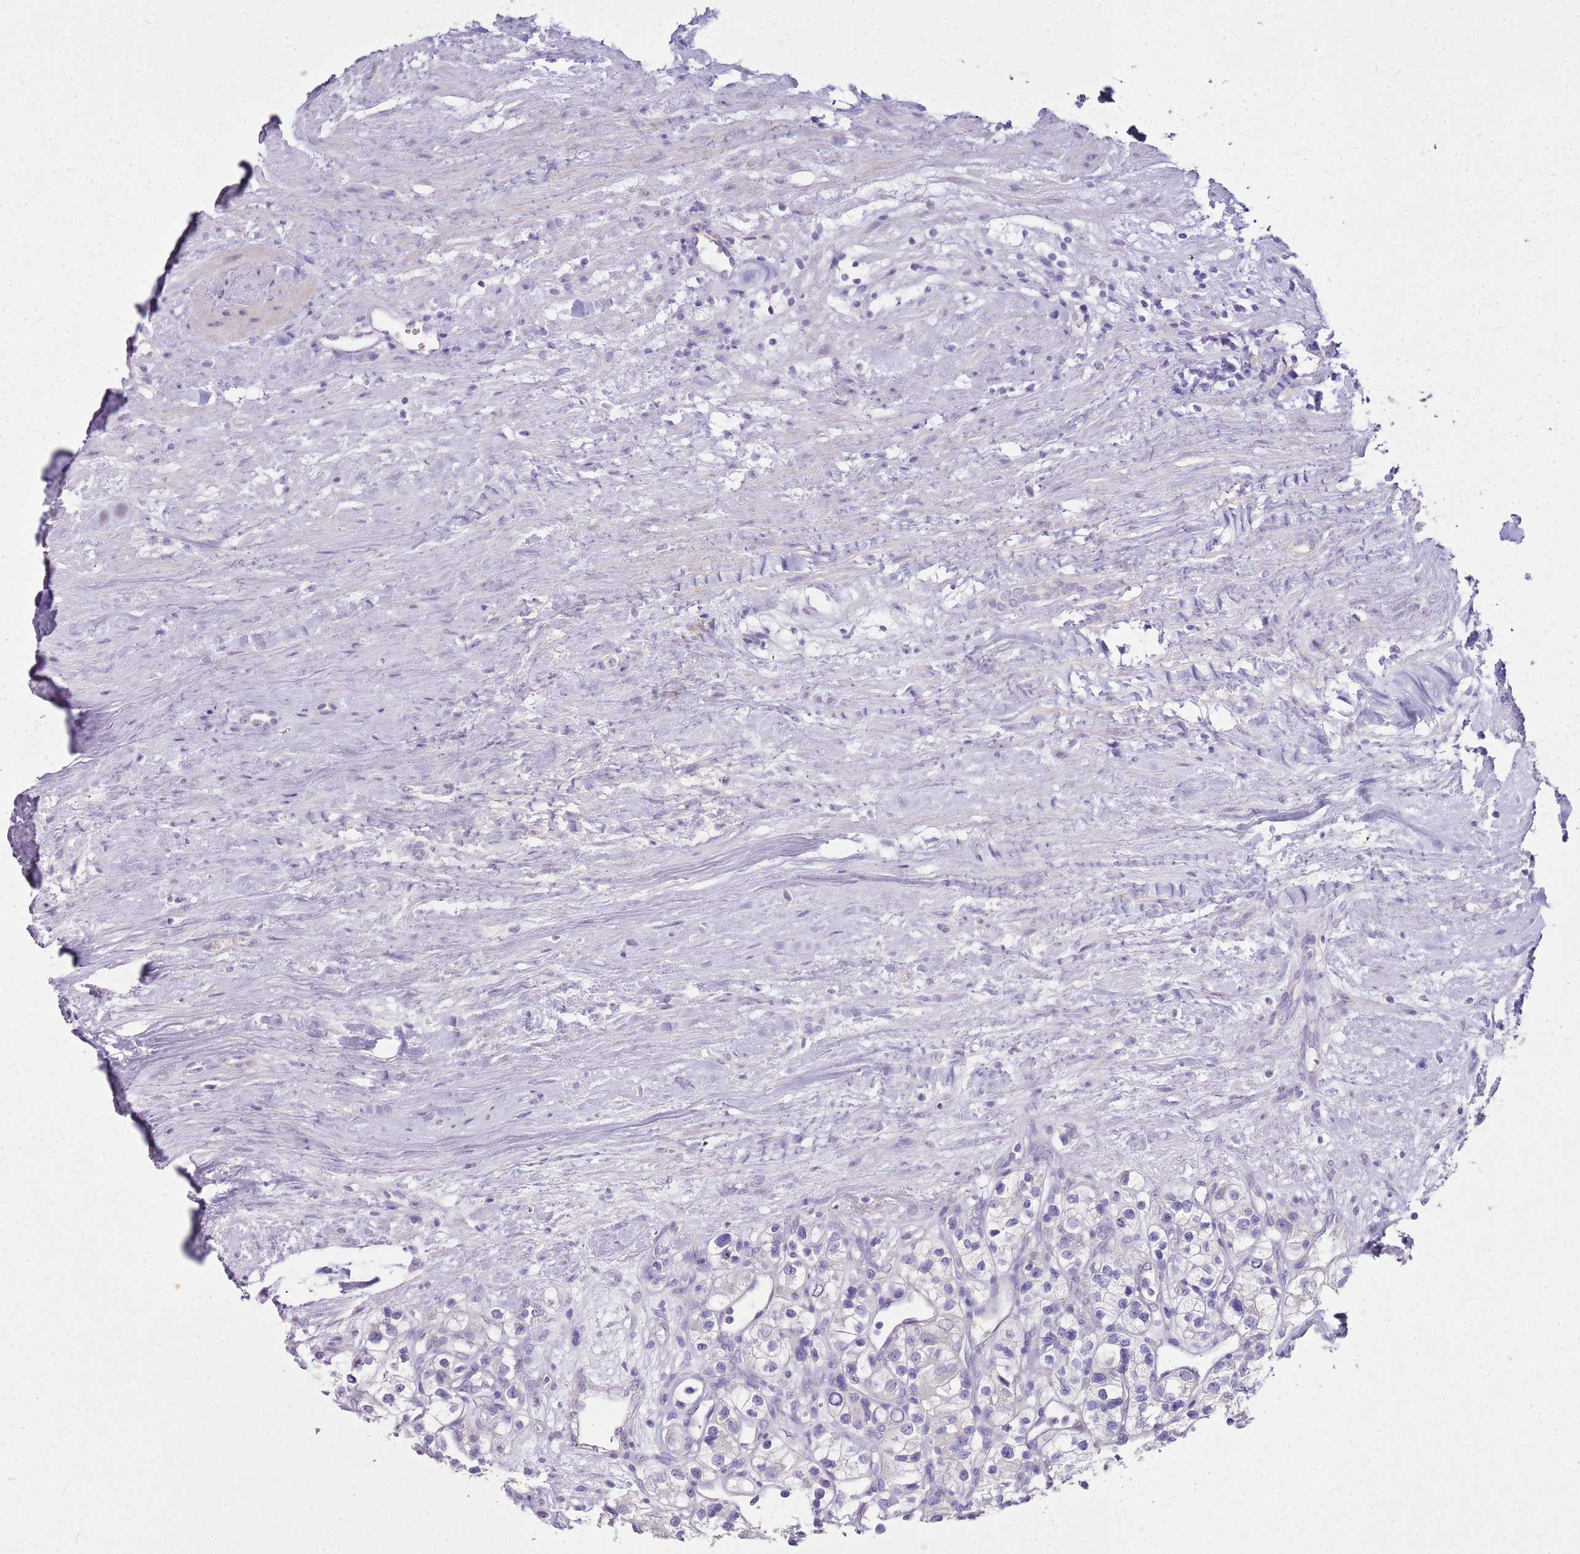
{"staining": {"intensity": "negative", "quantity": "none", "location": "none"}, "tissue": "renal cancer", "cell_type": "Tumor cells", "image_type": "cancer", "snomed": [{"axis": "morphology", "description": "Adenocarcinoma, NOS"}, {"axis": "topography", "description": "Kidney"}], "caption": "Tumor cells show no significant protein positivity in adenocarcinoma (renal). Brightfield microscopy of immunohistochemistry stained with DAB (brown) and hematoxylin (blue), captured at high magnification.", "gene": "FABP2", "patient": {"sex": "female", "age": 57}}